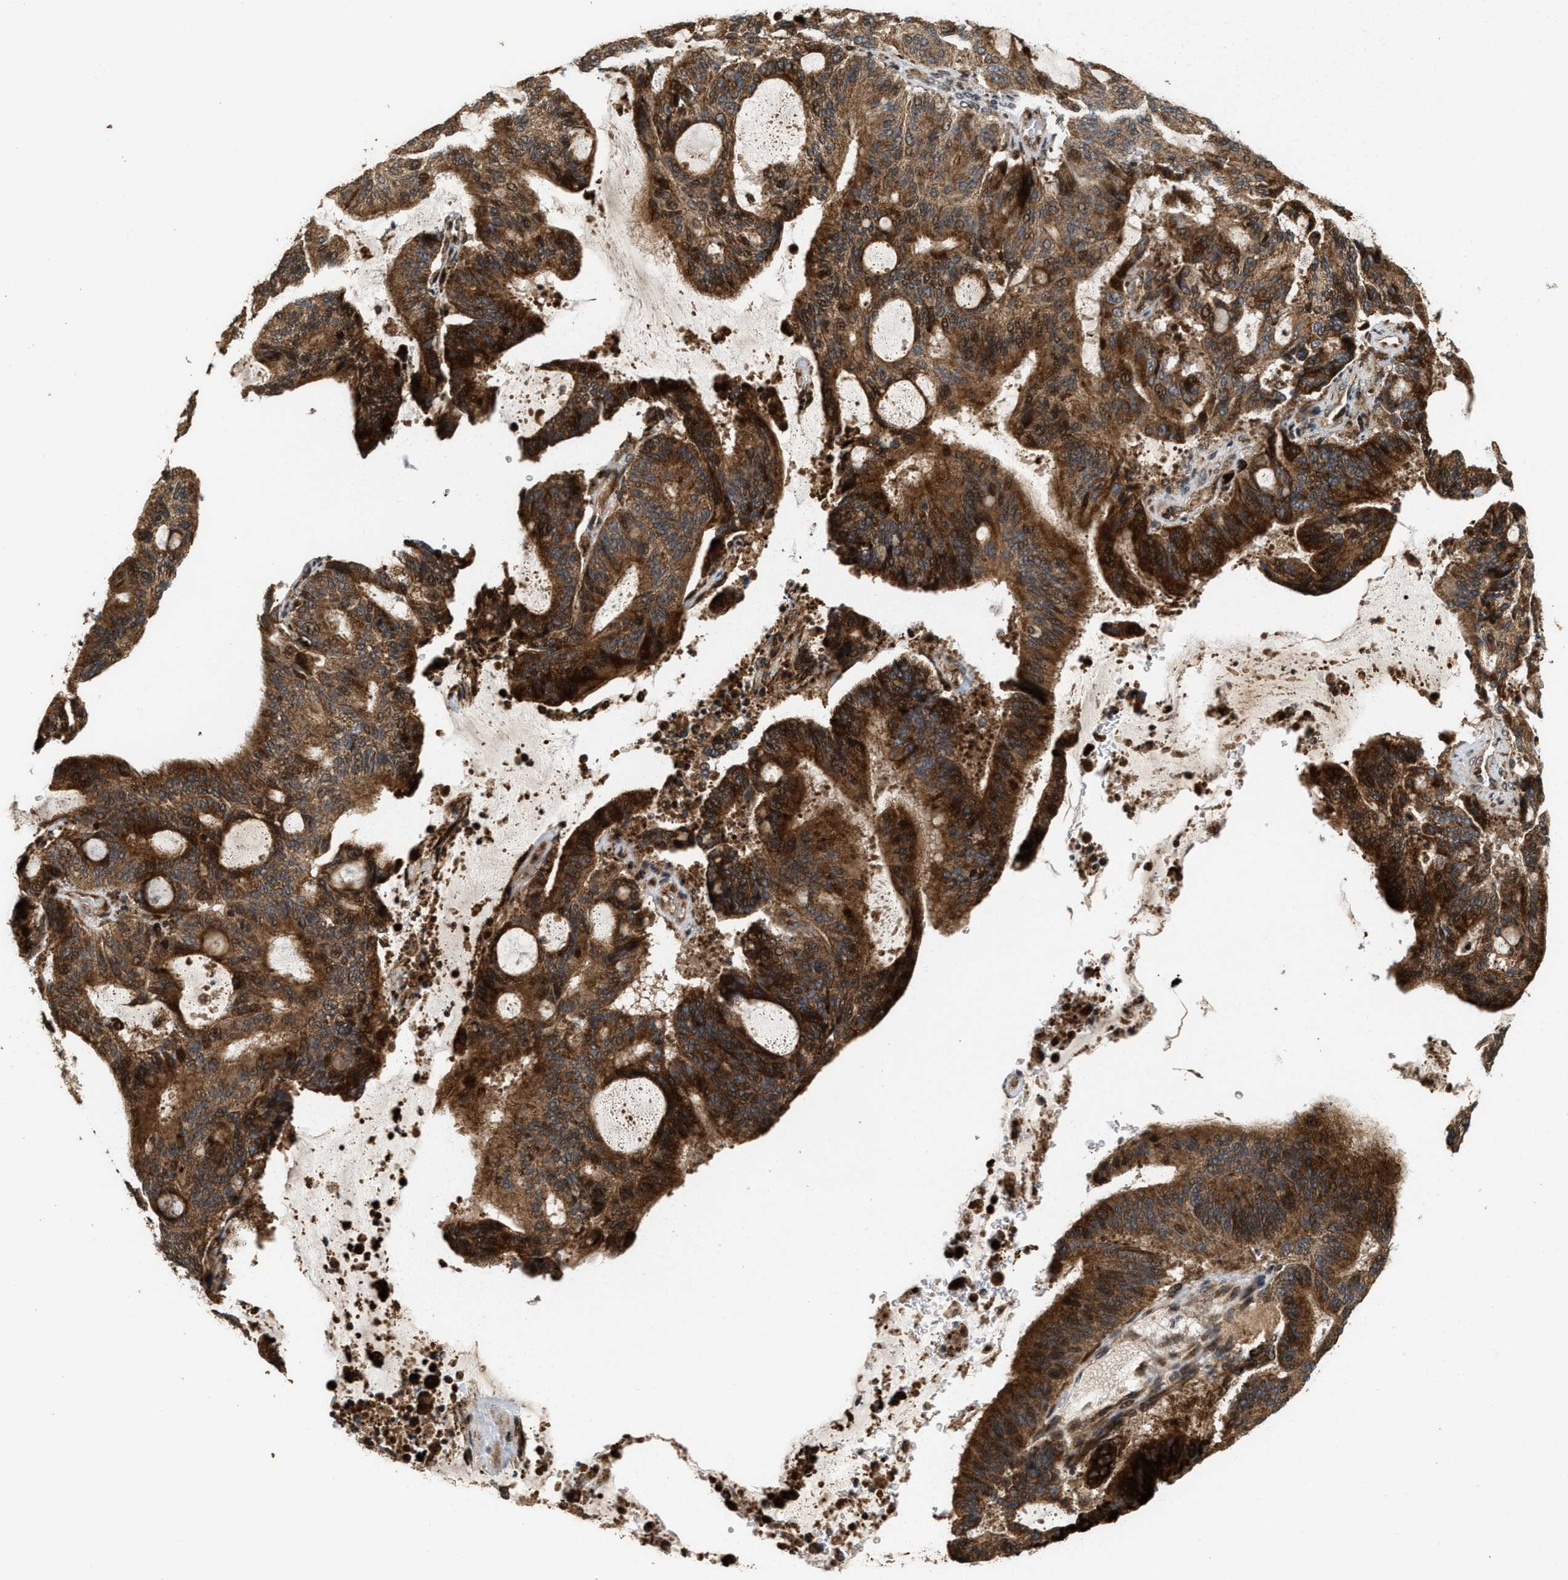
{"staining": {"intensity": "strong", "quantity": ">75%", "location": "cytoplasmic/membranous,nuclear"}, "tissue": "liver cancer", "cell_type": "Tumor cells", "image_type": "cancer", "snomed": [{"axis": "morphology", "description": "Cholangiocarcinoma"}, {"axis": "topography", "description": "Liver"}], "caption": "An immunohistochemistry histopathology image of neoplastic tissue is shown. Protein staining in brown shows strong cytoplasmic/membranous and nuclear positivity in cholangiocarcinoma (liver) within tumor cells. (DAB (3,3'-diaminobenzidine) IHC with brightfield microscopy, high magnification).", "gene": "ELP2", "patient": {"sex": "female", "age": 73}}